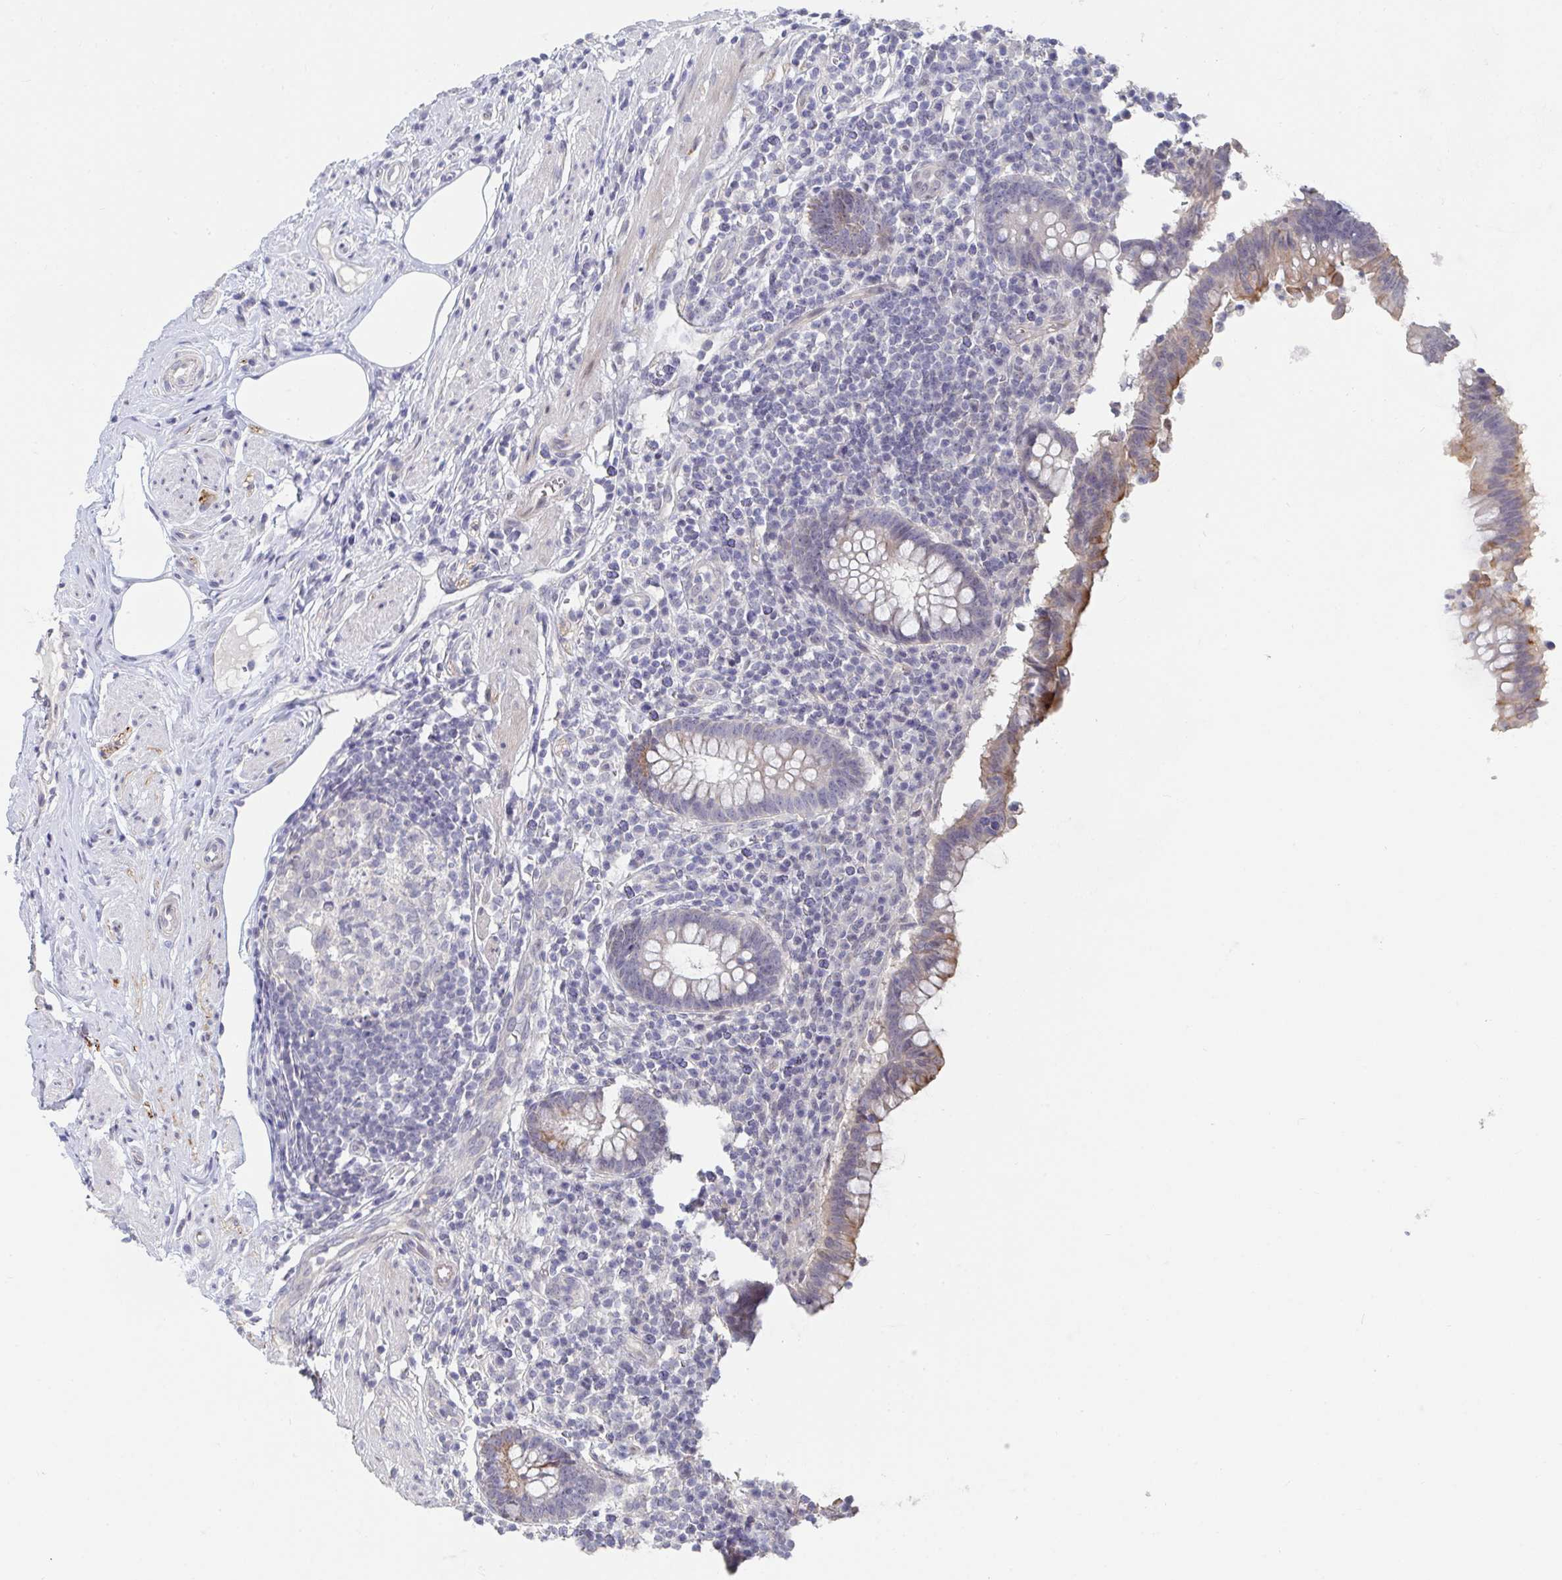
{"staining": {"intensity": "strong", "quantity": "<25%", "location": "cytoplasmic/membranous"}, "tissue": "appendix", "cell_type": "Glandular cells", "image_type": "normal", "snomed": [{"axis": "morphology", "description": "Normal tissue, NOS"}, {"axis": "topography", "description": "Appendix"}], "caption": "This is an image of IHC staining of benign appendix, which shows strong staining in the cytoplasmic/membranous of glandular cells.", "gene": "FAM156A", "patient": {"sex": "female", "age": 56}}